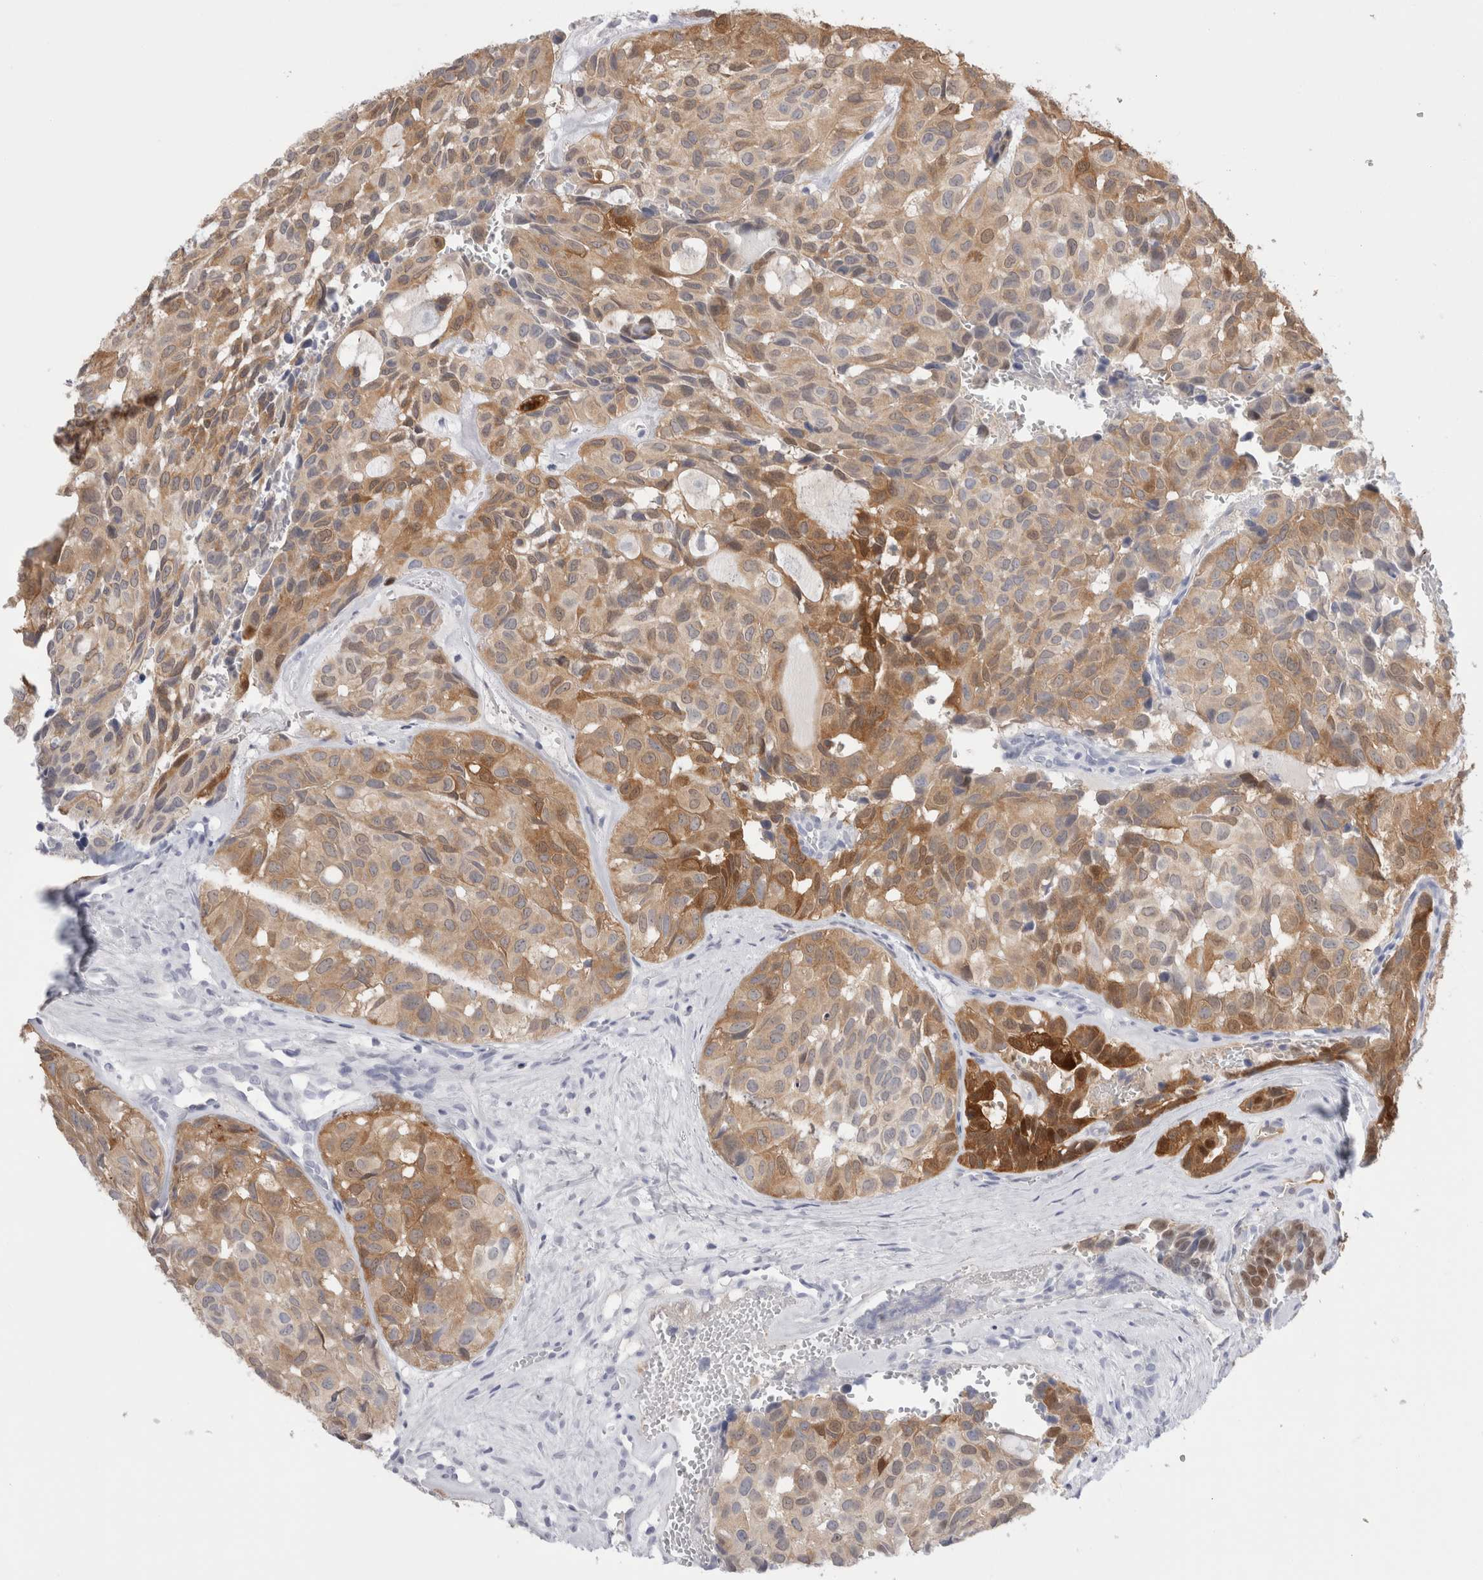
{"staining": {"intensity": "moderate", "quantity": ">75%", "location": "cytoplasmic/membranous"}, "tissue": "head and neck cancer", "cell_type": "Tumor cells", "image_type": "cancer", "snomed": [{"axis": "morphology", "description": "Adenocarcinoma, NOS"}, {"axis": "topography", "description": "Salivary gland, NOS"}, {"axis": "topography", "description": "Head-Neck"}], "caption": "Immunohistochemistry (IHC) histopathology image of head and neck cancer (adenocarcinoma) stained for a protein (brown), which displays medium levels of moderate cytoplasmic/membranous staining in about >75% of tumor cells.", "gene": "NAPEPLD", "patient": {"sex": "female", "age": 76}}